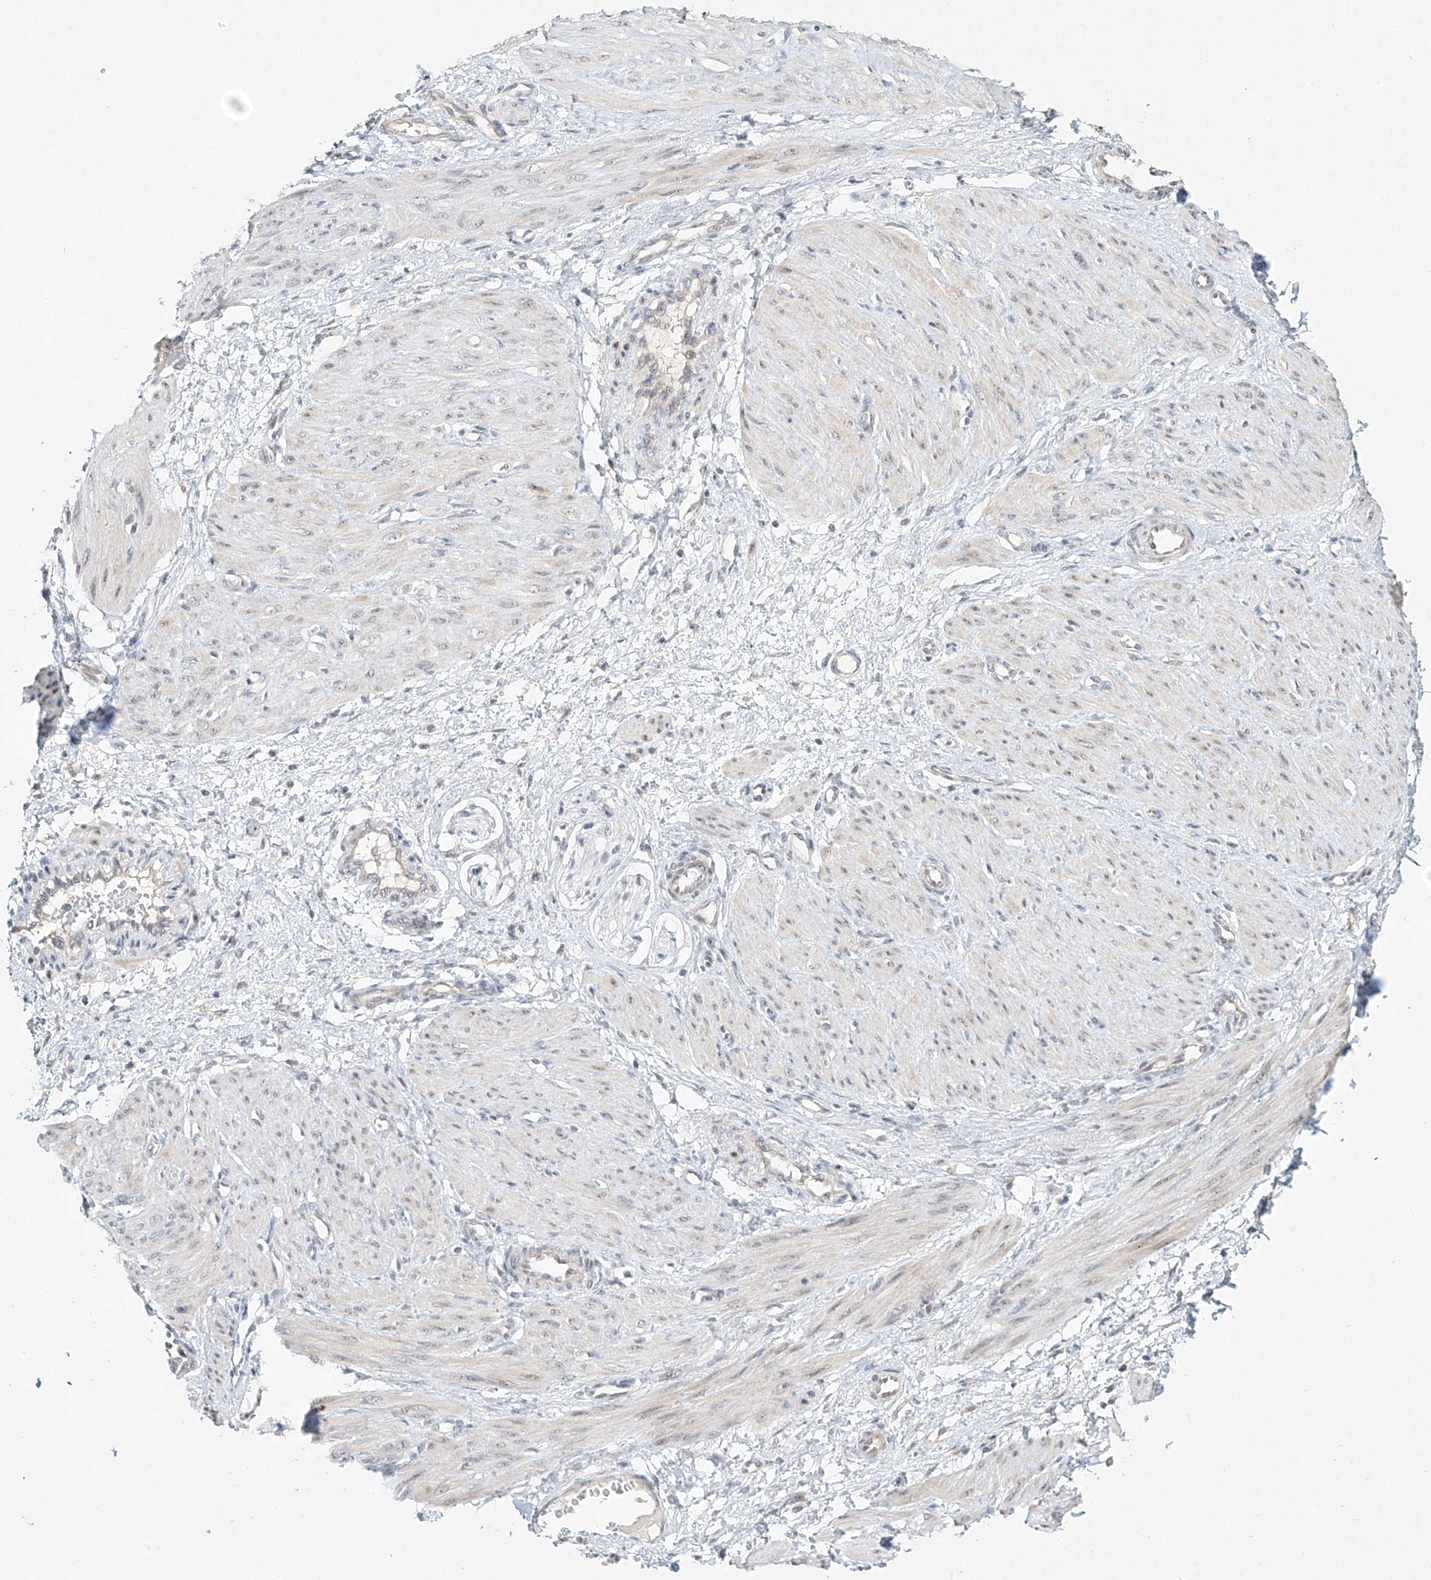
{"staining": {"intensity": "negative", "quantity": "none", "location": "none"}, "tissue": "smooth muscle", "cell_type": "Smooth muscle cells", "image_type": "normal", "snomed": [{"axis": "morphology", "description": "Normal tissue, NOS"}, {"axis": "topography", "description": "Endometrium"}], "caption": "Smooth muscle cells show no significant protein staining in normal smooth muscle. (DAB (3,3'-diaminobenzidine) immunohistochemistry (IHC) with hematoxylin counter stain).", "gene": "TASP1", "patient": {"sex": "female", "age": 33}}